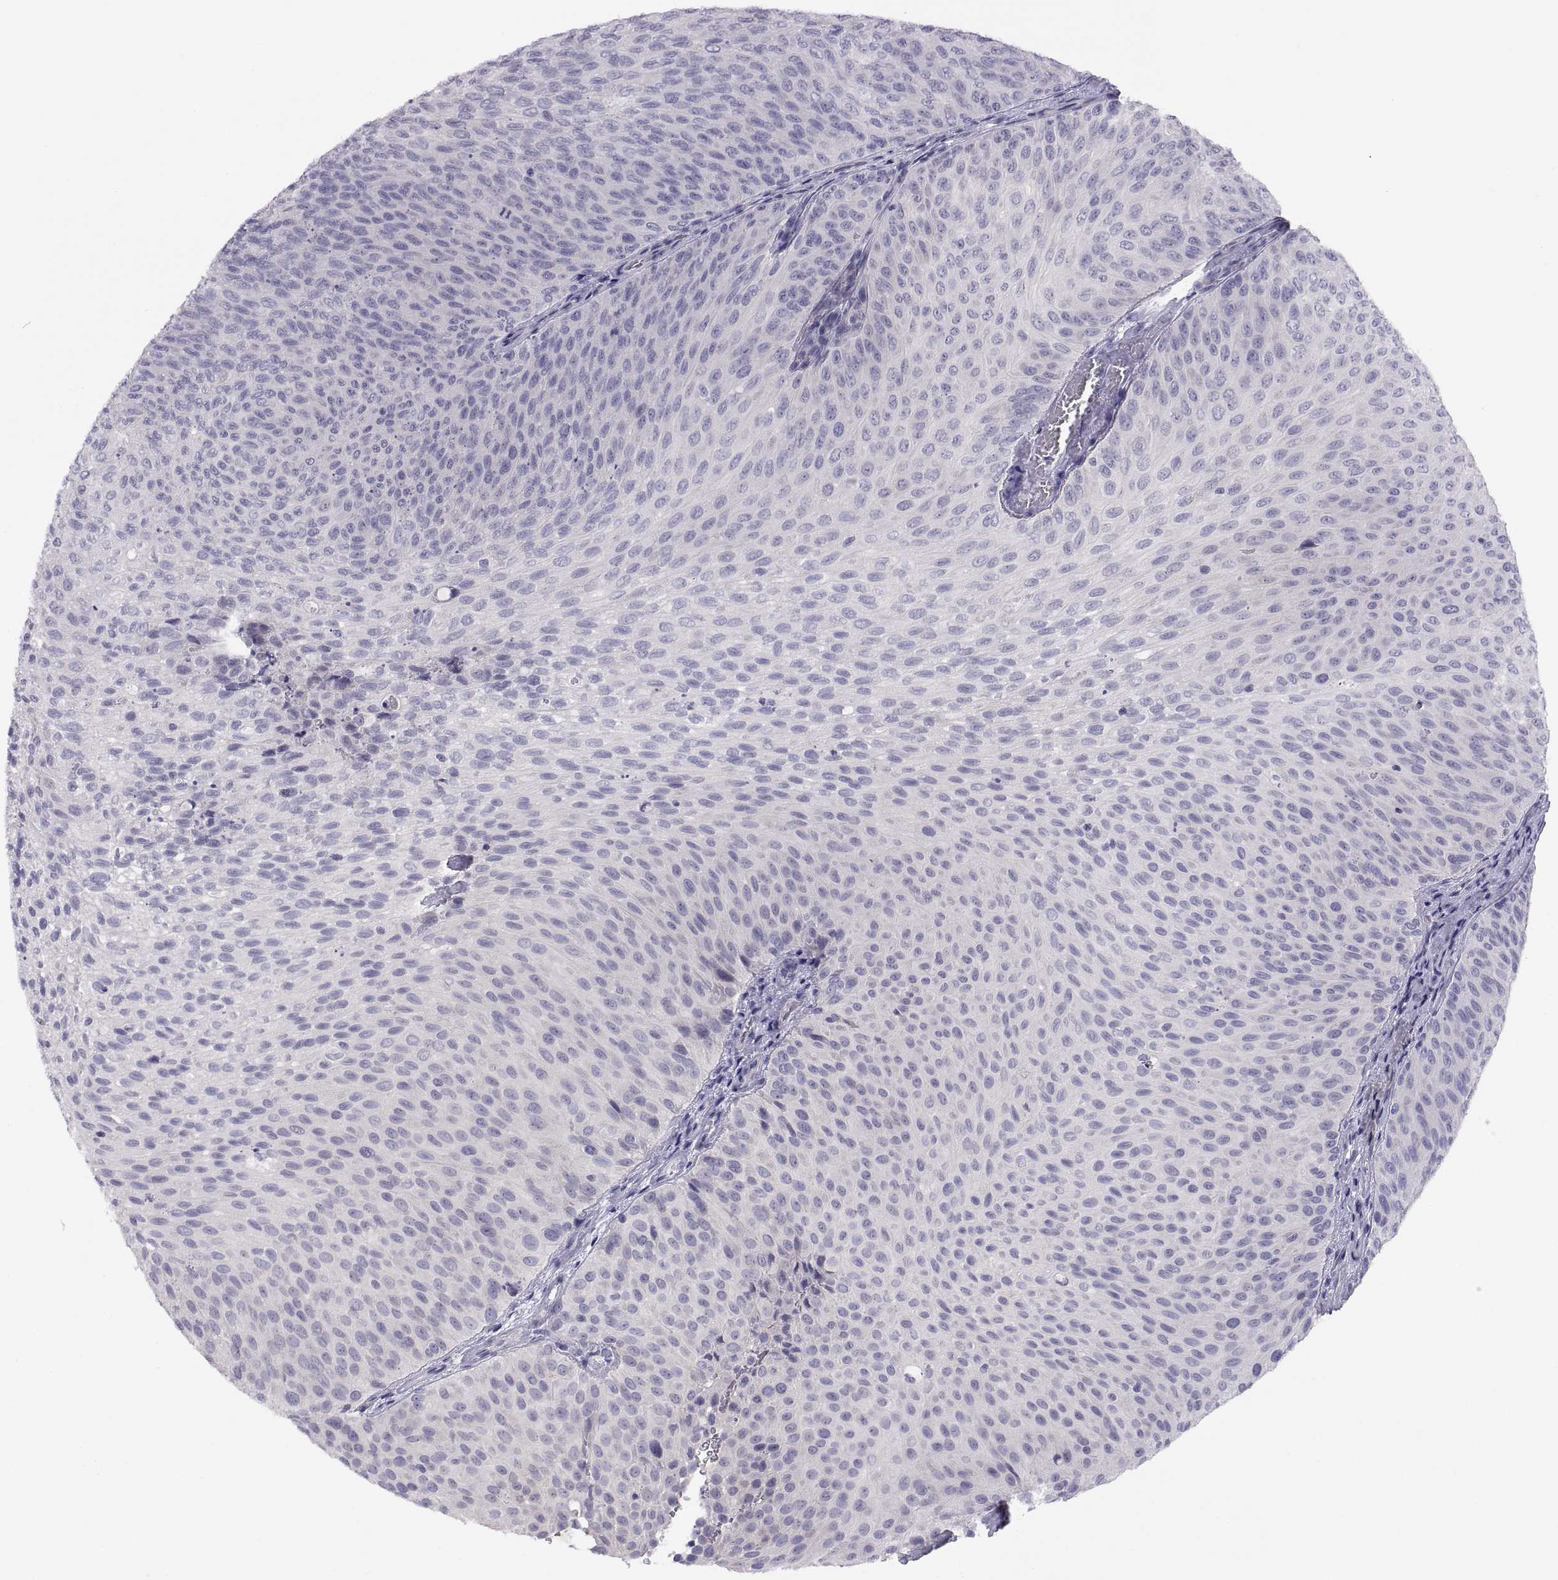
{"staining": {"intensity": "negative", "quantity": "none", "location": "none"}, "tissue": "urothelial cancer", "cell_type": "Tumor cells", "image_type": "cancer", "snomed": [{"axis": "morphology", "description": "Urothelial carcinoma, Low grade"}, {"axis": "topography", "description": "Urinary bladder"}], "caption": "Immunohistochemical staining of human urothelial cancer shows no significant positivity in tumor cells.", "gene": "STRC", "patient": {"sex": "male", "age": 78}}